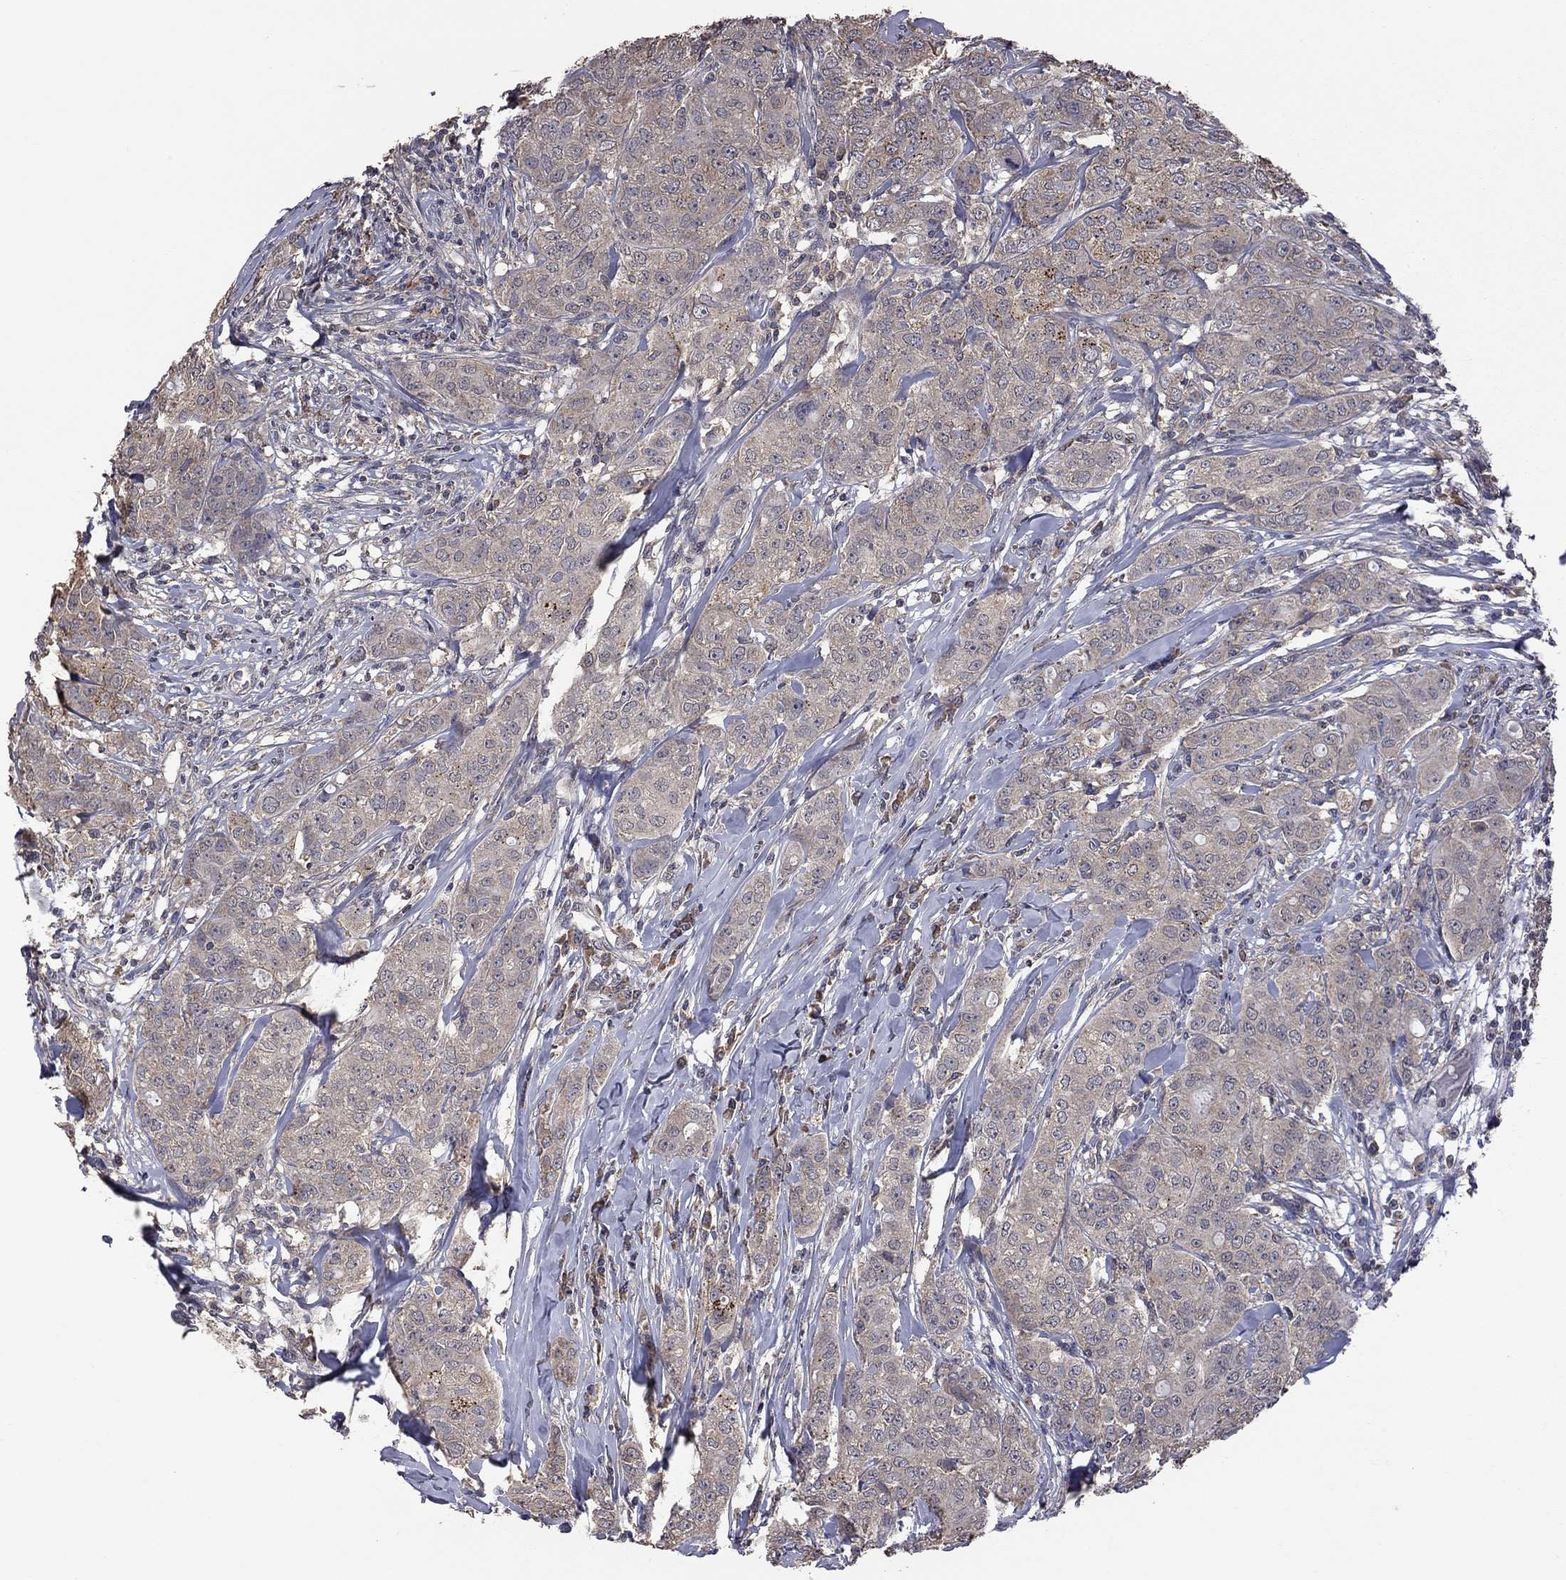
{"staining": {"intensity": "moderate", "quantity": "25%-75%", "location": "cytoplasmic/membranous"}, "tissue": "breast cancer", "cell_type": "Tumor cells", "image_type": "cancer", "snomed": [{"axis": "morphology", "description": "Duct carcinoma"}, {"axis": "topography", "description": "Breast"}], "caption": "Immunohistochemical staining of human breast infiltrating ductal carcinoma displays moderate cytoplasmic/membranous protein staining in approximately 25%-75% of tumor cells. (Brightfield microscopy of DAB IHC at high magnification).", "gene": "TSNARE1", "patient": {"sex": "female", "age": 43}}